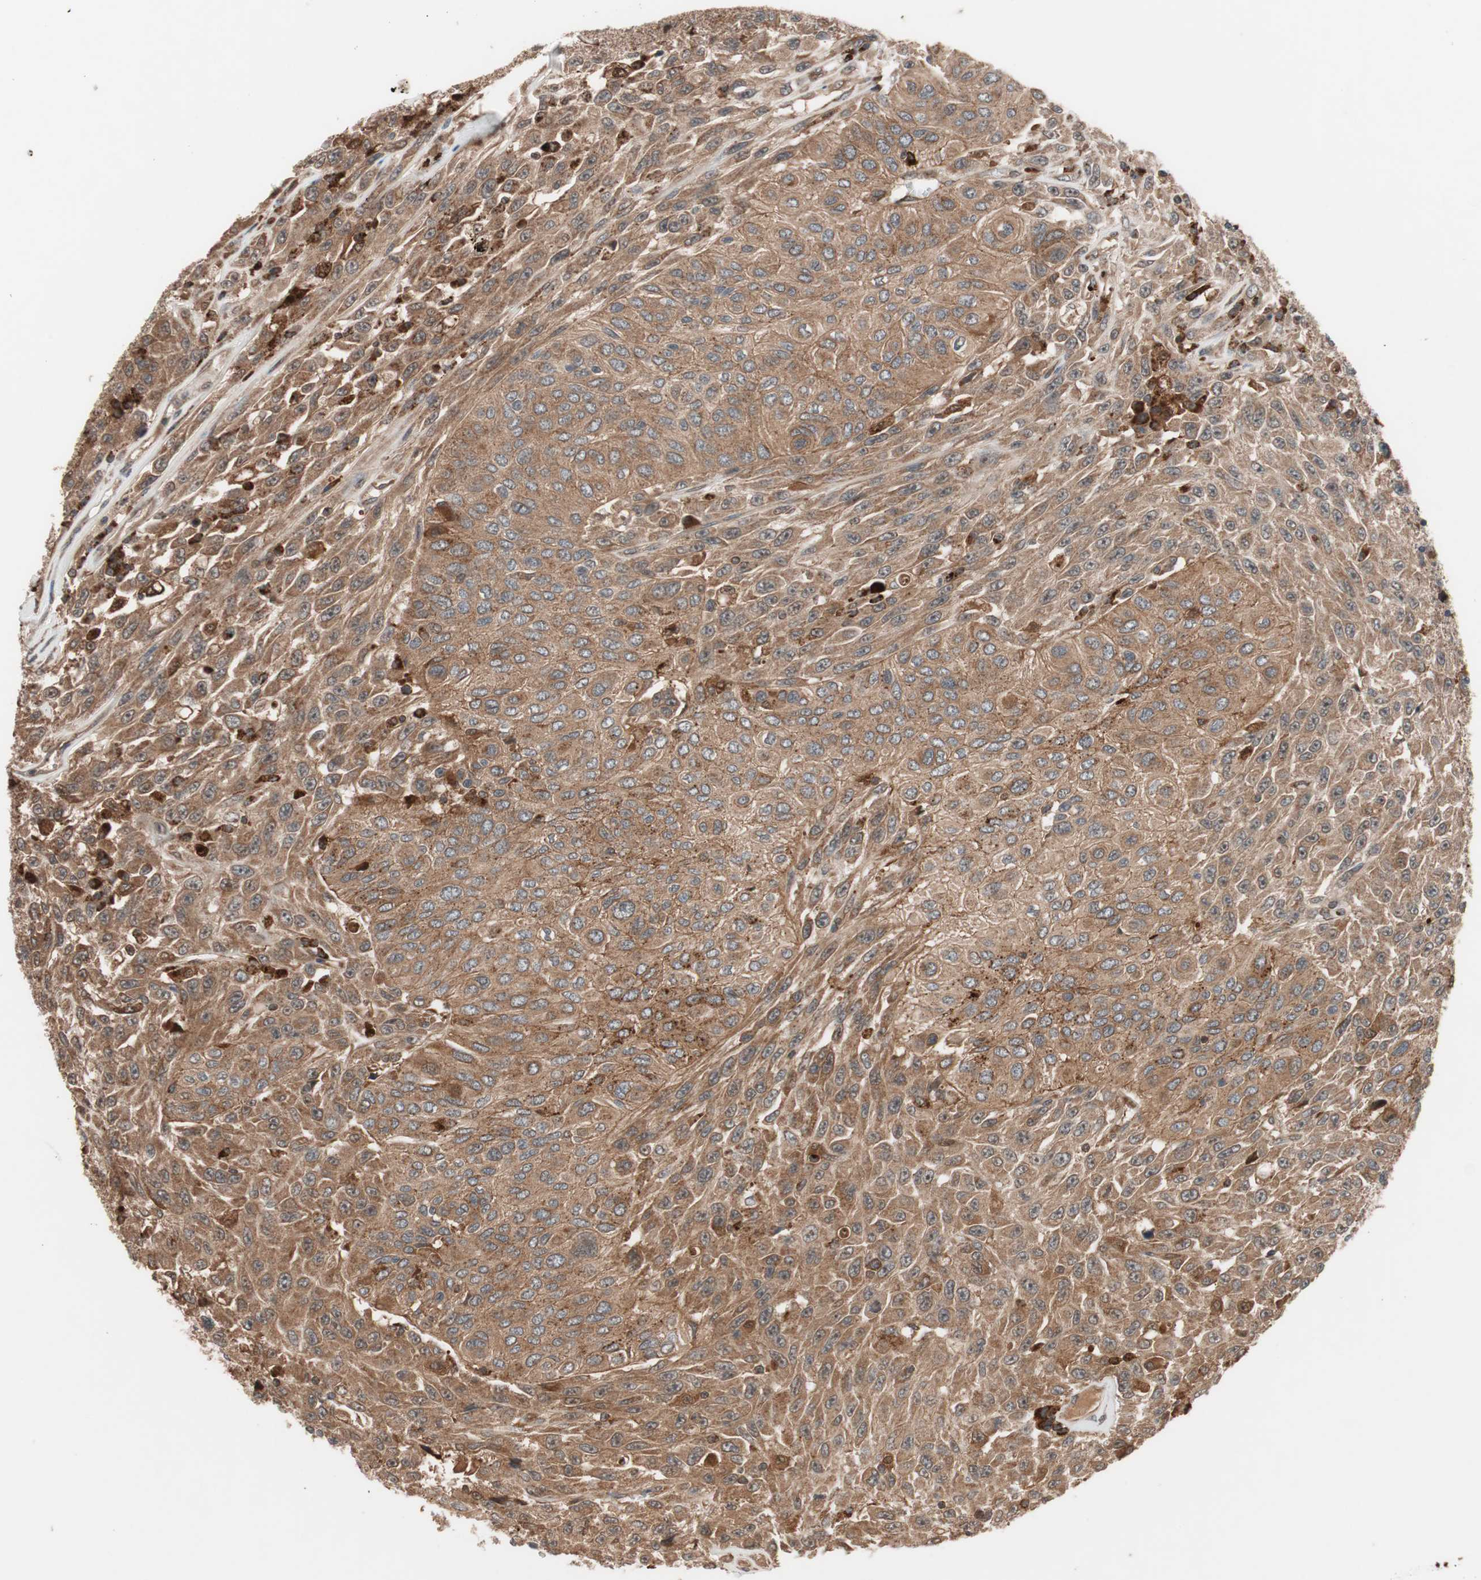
{"staining": {"intensity": "moderate", "quantity": ">75%", "location": "cytoplasmic/membranous"}, "tissue": "urothelial cancer", "cell_type": "Tumor cells", "image_type": "cancer", "snomed": [{"axis": "morphology", "description": "Urothelial carcinoma, High grade"}, {"axis": "topography", "description": "Urinary bladder"}], "caption": "Immunohistochemistry staining of urothelial cancer, which shows medium levels of moderate cytoplasmic/membranous staining in about >75% of tumor cells indicating moderate cytoplasmic/membranous protein positivity. The staining was performed using DAB (3,3'-diaminobenzidine) (brown) for protein detection and nuclei were counterstained in hematoxylin (blue).", "gene": "NF2", "patient": {"sex": "male", "age": 66}}